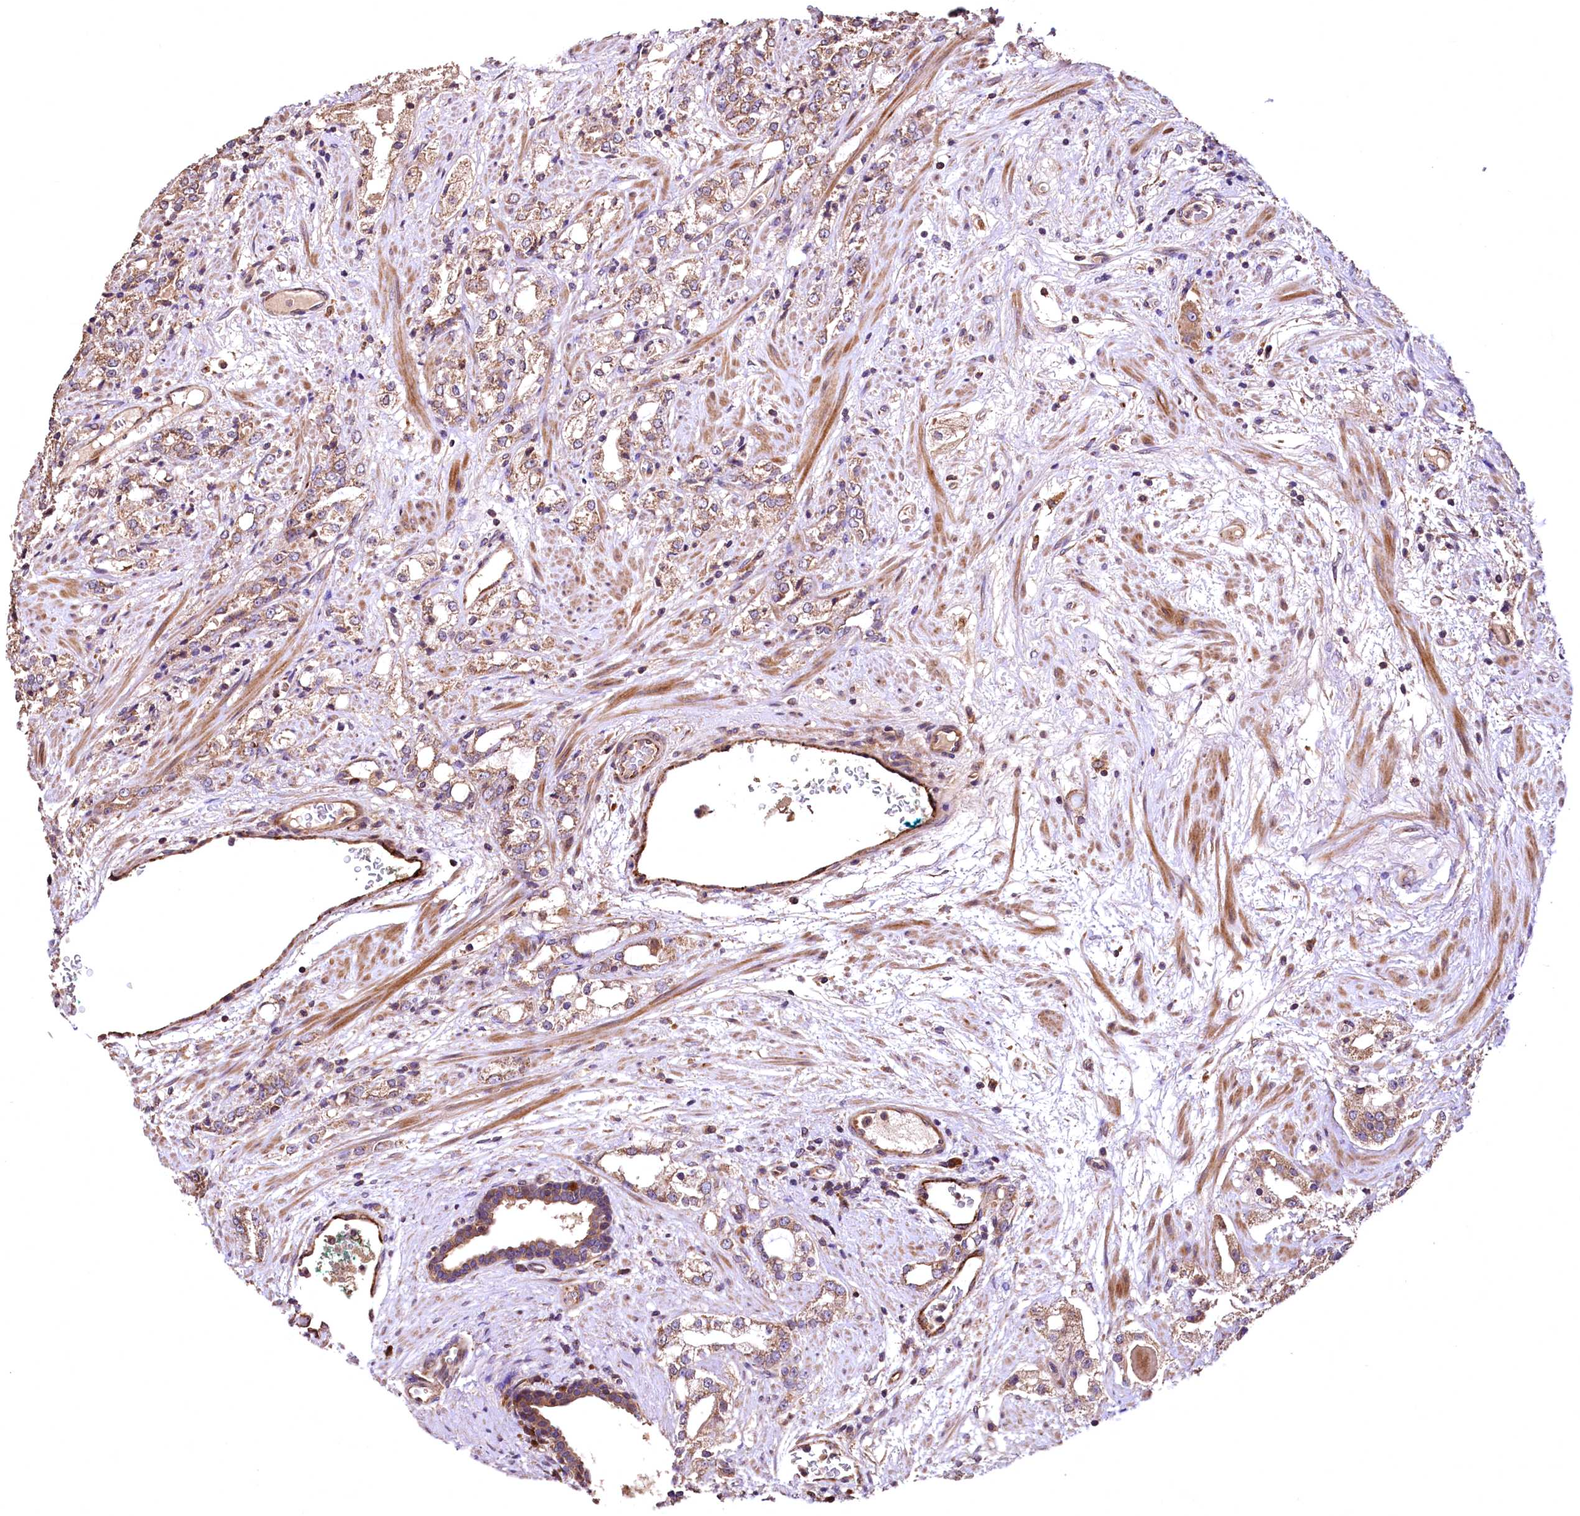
{"staining": {"intensity": "moderate", "quantity": ">75%", "location": "cytoplasmic/membranous"}, "tissue": "prostate cancer", "cell_type": "Tumor cells", "image_type": "cancer", "snomed": [{"axis": "morphology", "description": "Adenocarcinoma, High grade"}, {"axis": "topography", "description": "Prostate"}], "caption": "A photomicrograph showing moderate cytoplasmic/membranous expression in approximately >75% of tumor cells in adenocarcinoma (high-grade) (prostate), as visualized by brown immunohistochemical staining.", "gene": "RASSF1", "patient": {"sex": "male", "age": 64}}